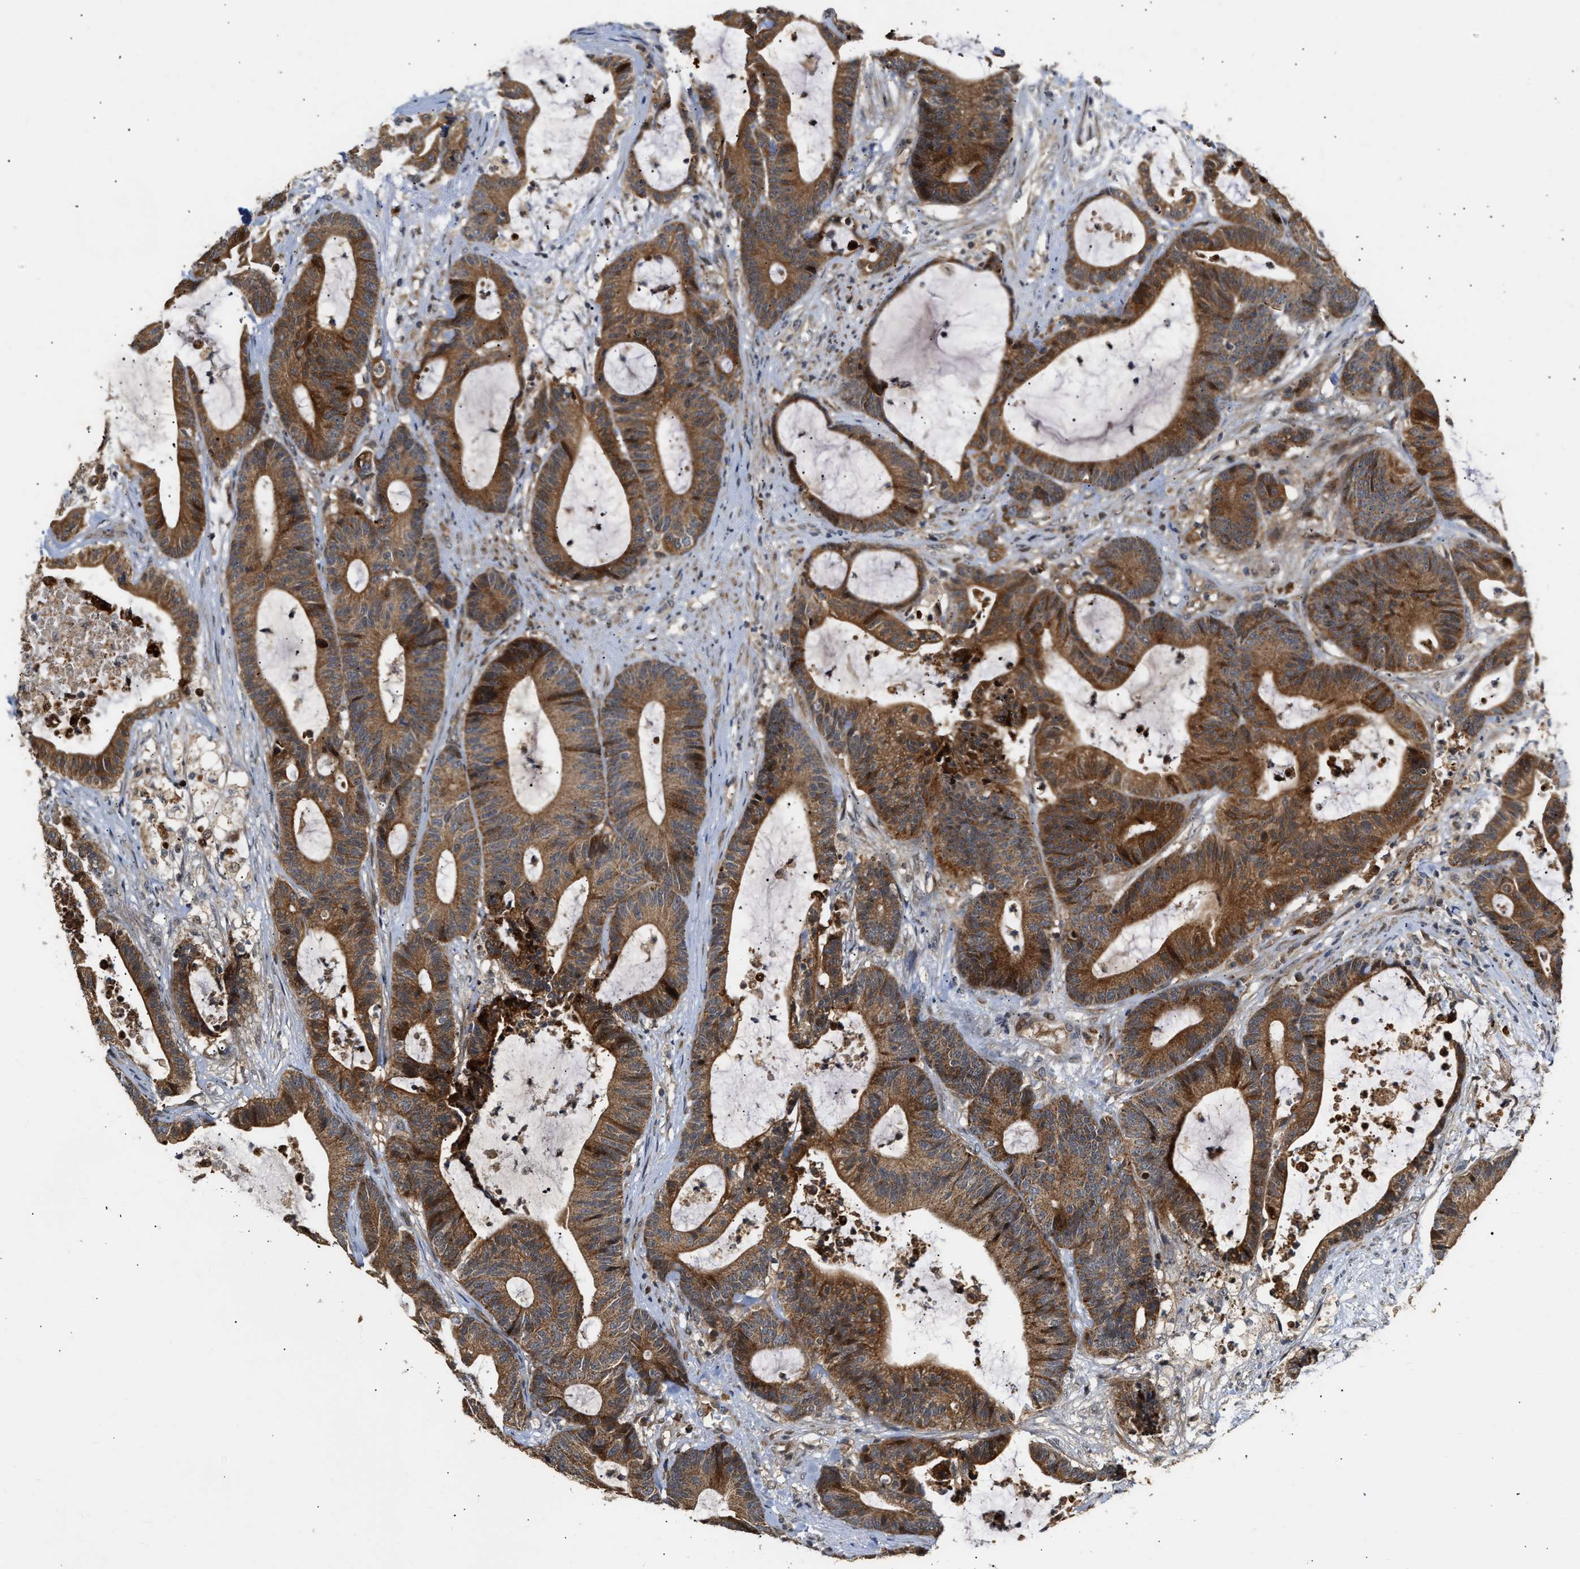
{"staining": {"intensity": "strong", "quantity": ">75%", "location": "cytoplasmic/membranous"}, "tissue": "colorectal cancer", "cell_type": "Tumor cells", "image_type": "cancer", "snomed": [{"axis": "morphology", "description": "Adenocarcinoma, NOS"}, {"axis": "topography", "description": "Colon"}], "caption": "Human colorectal cancer stained with a brown dye exhibits strong cytoplasmic/membranous positive positivity in about >75% of tumor cells.", "gene": "EXTL2", "patient": {"sex": "female", "age": 84}}